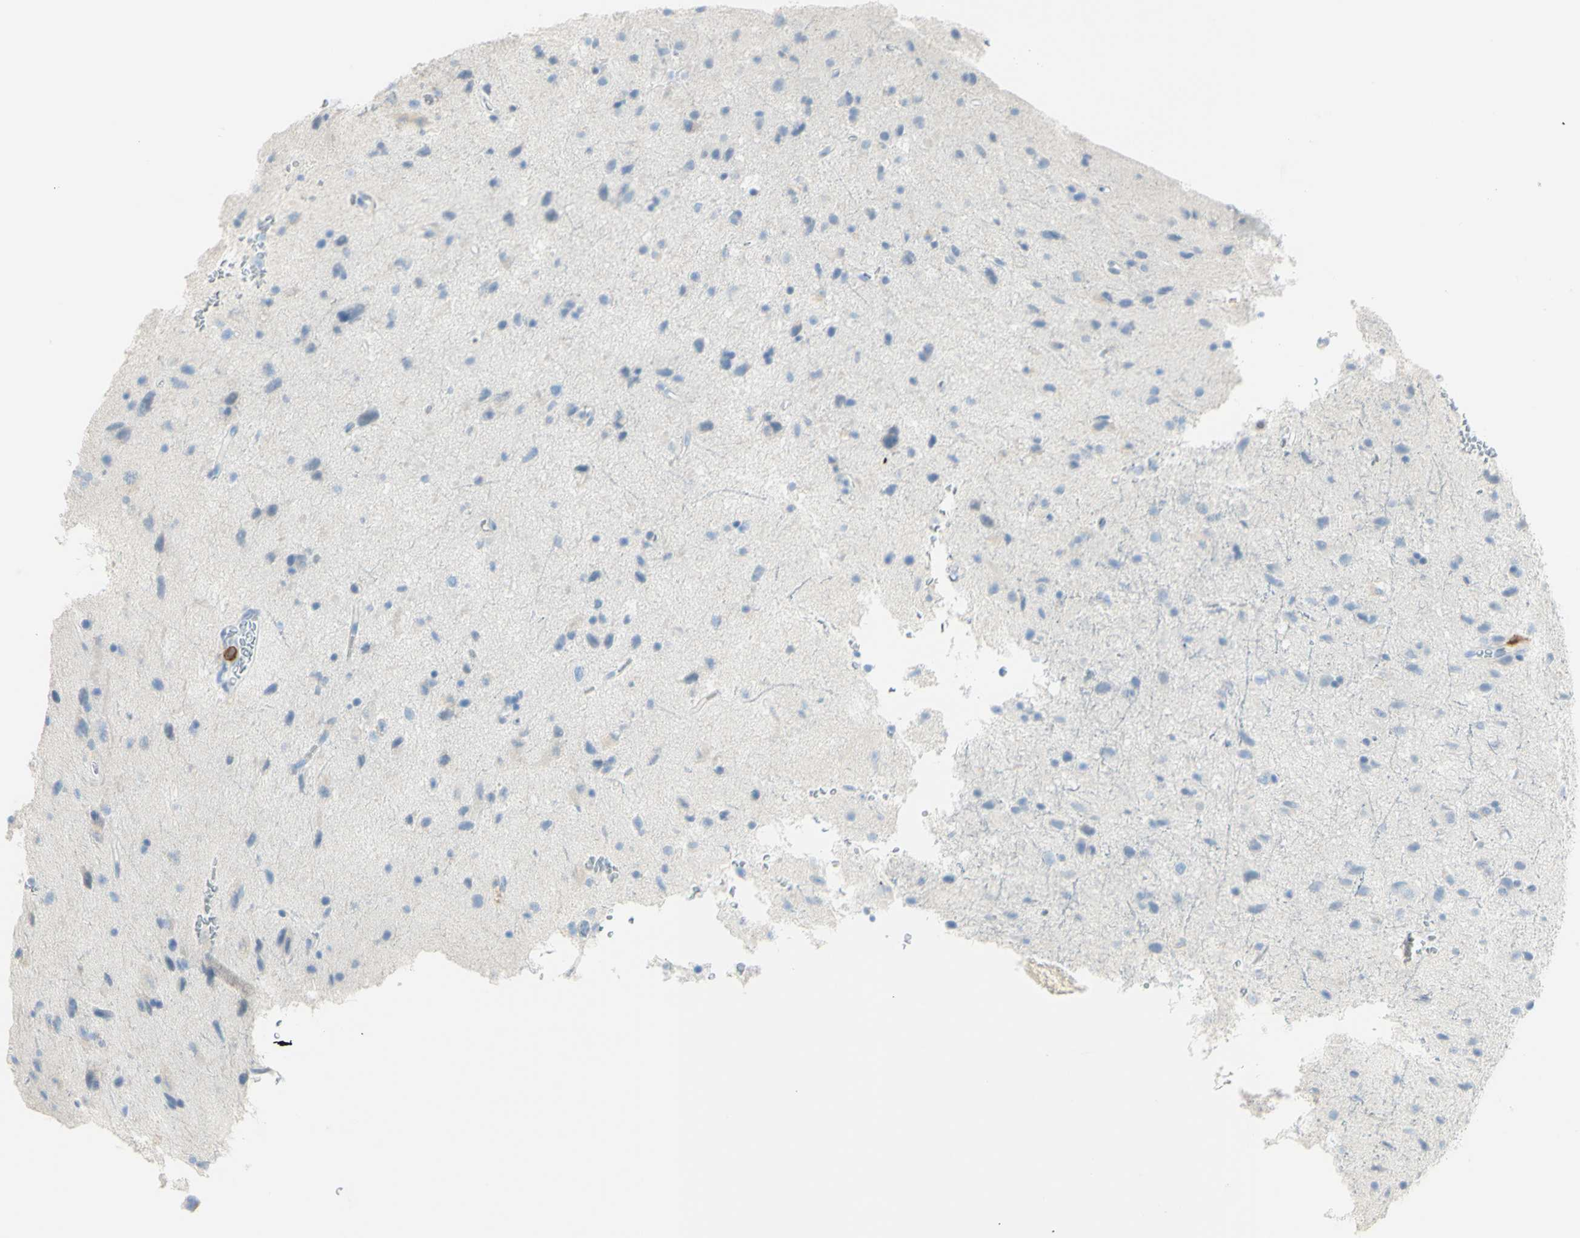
{"staining": {"intensity": "negative", "quantity": "none", "location": "none"}, "tissue": "glioma", "cell_type": "Tumor cells", "image_type": "cancer", "snomed": [{"axis": "morphology", "description": "Glioma, malignant, Low grade"}, {"axis": "topography", "description": "Brain"}], "caption": "Glioma was stained to show a protein in brown. There is no significant expression in tumor cells.", "gene": "LETM1", "patient": {"sex": "male", "age": 77}}